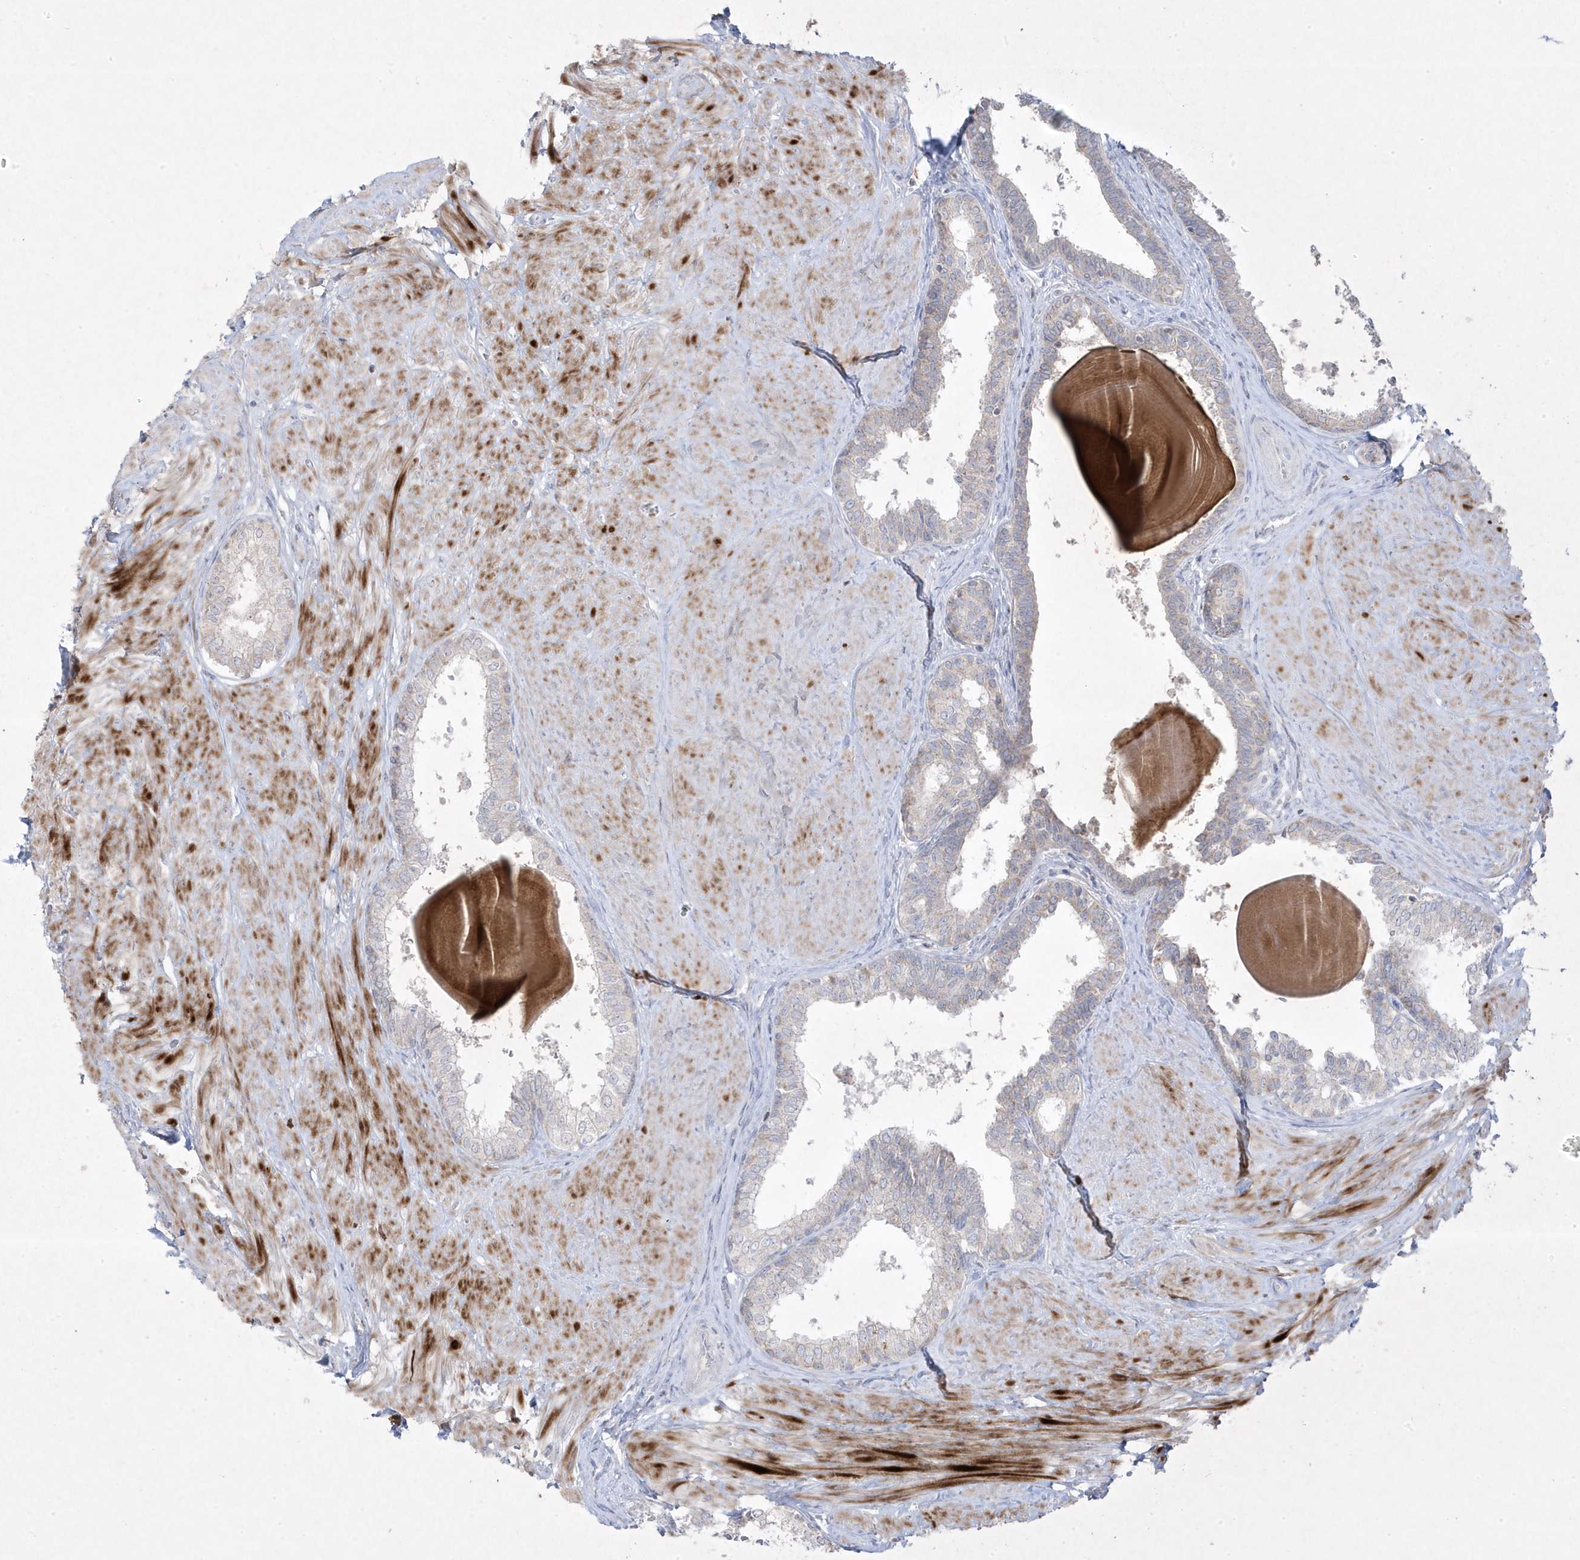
{"staining": {"intensity": "negative", "quantity": "none", "location": "none"}, "tissue": "prostate", "cell_type": "Glandular cells", "image_type": "normal", "snomed": [{"axis": "morphology", "description": "Normal tissue, NOS"}, {"axis": "topography", "description": "Prostate"}], "caption": "This is an immunohistochemistry image of unremarkable human prostate. There is no staining in glandular cells.", "gene": "ADAMTSL3", "patient": {"sex": "male", "age": 48}}